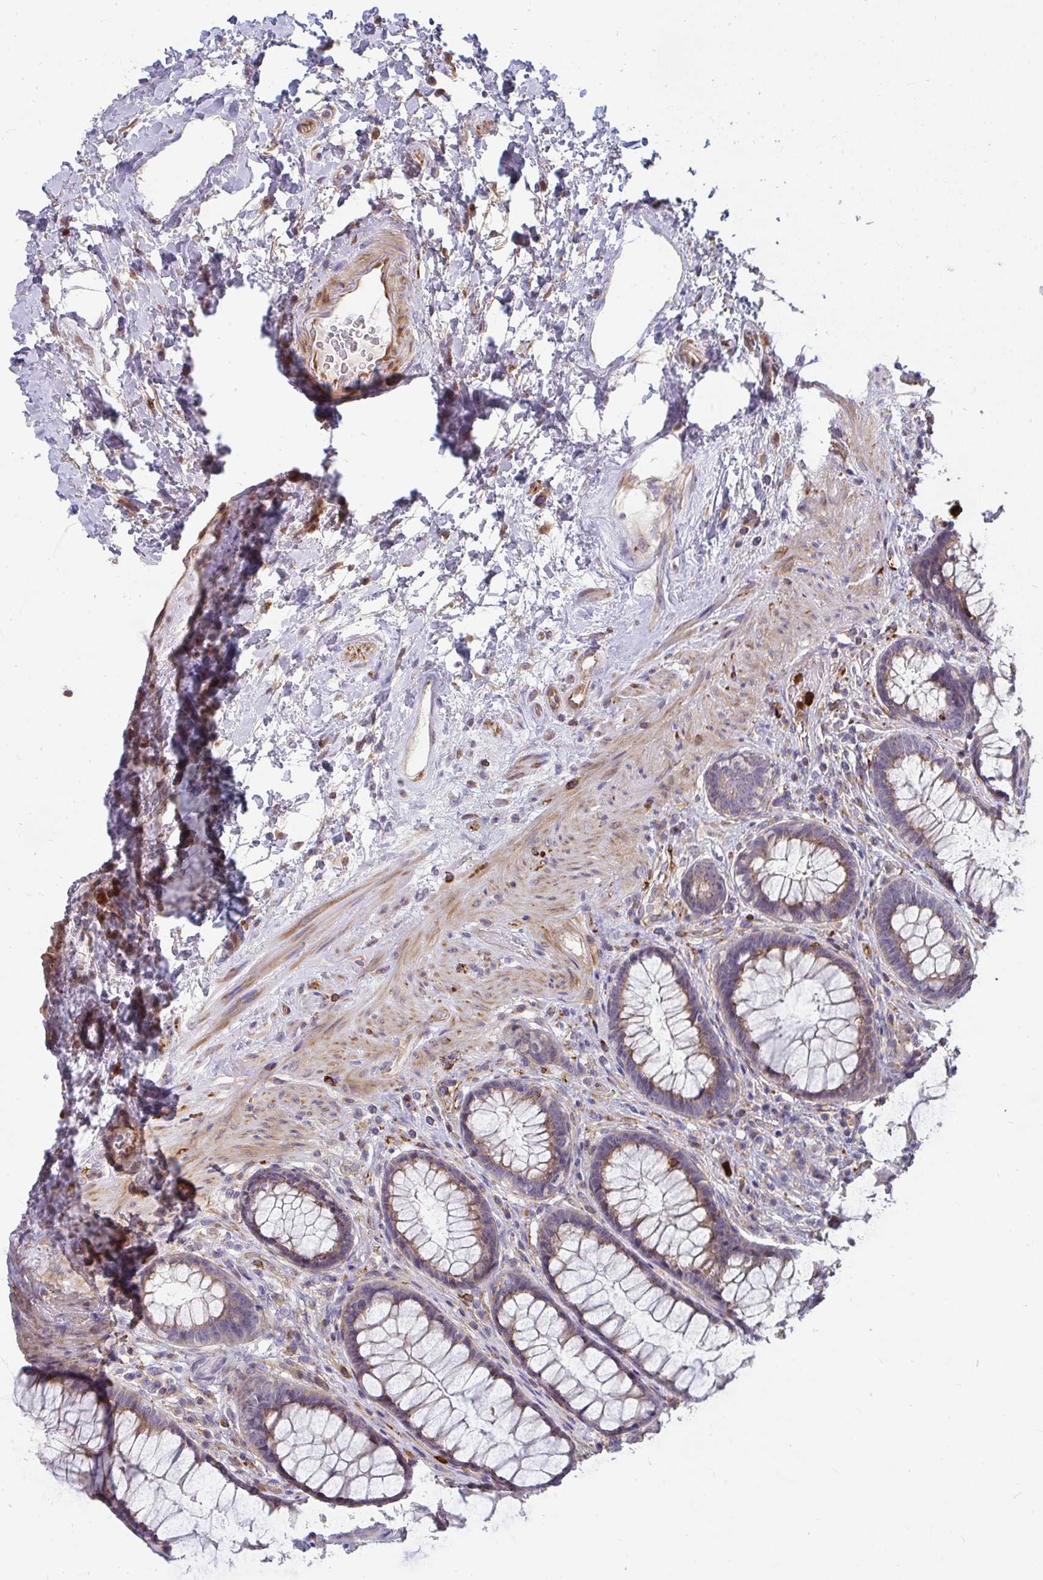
{"staining": {"intensity": "weak", "quantity": "25%-75%", "location": "cytoplasmic/membranous"}, "tissue": "rectum", "cell_type": "Glandular cells", "image_type": "normal", "snomed": [{"axis": "morphology", "description": "Normal tissue, NOS"}, {"axis": "topography", "description": "Rectum"}], "caption": "Rectum stained with immunohistochemistry reveals weak cytoplasmic/membranous expression in approximately 25%-75% of glandular cells. (Brightfield microscopy of DAB IHC at high magnification).", "gene": "CSF3R", "patient": {"sex": "male", "age": 72}}